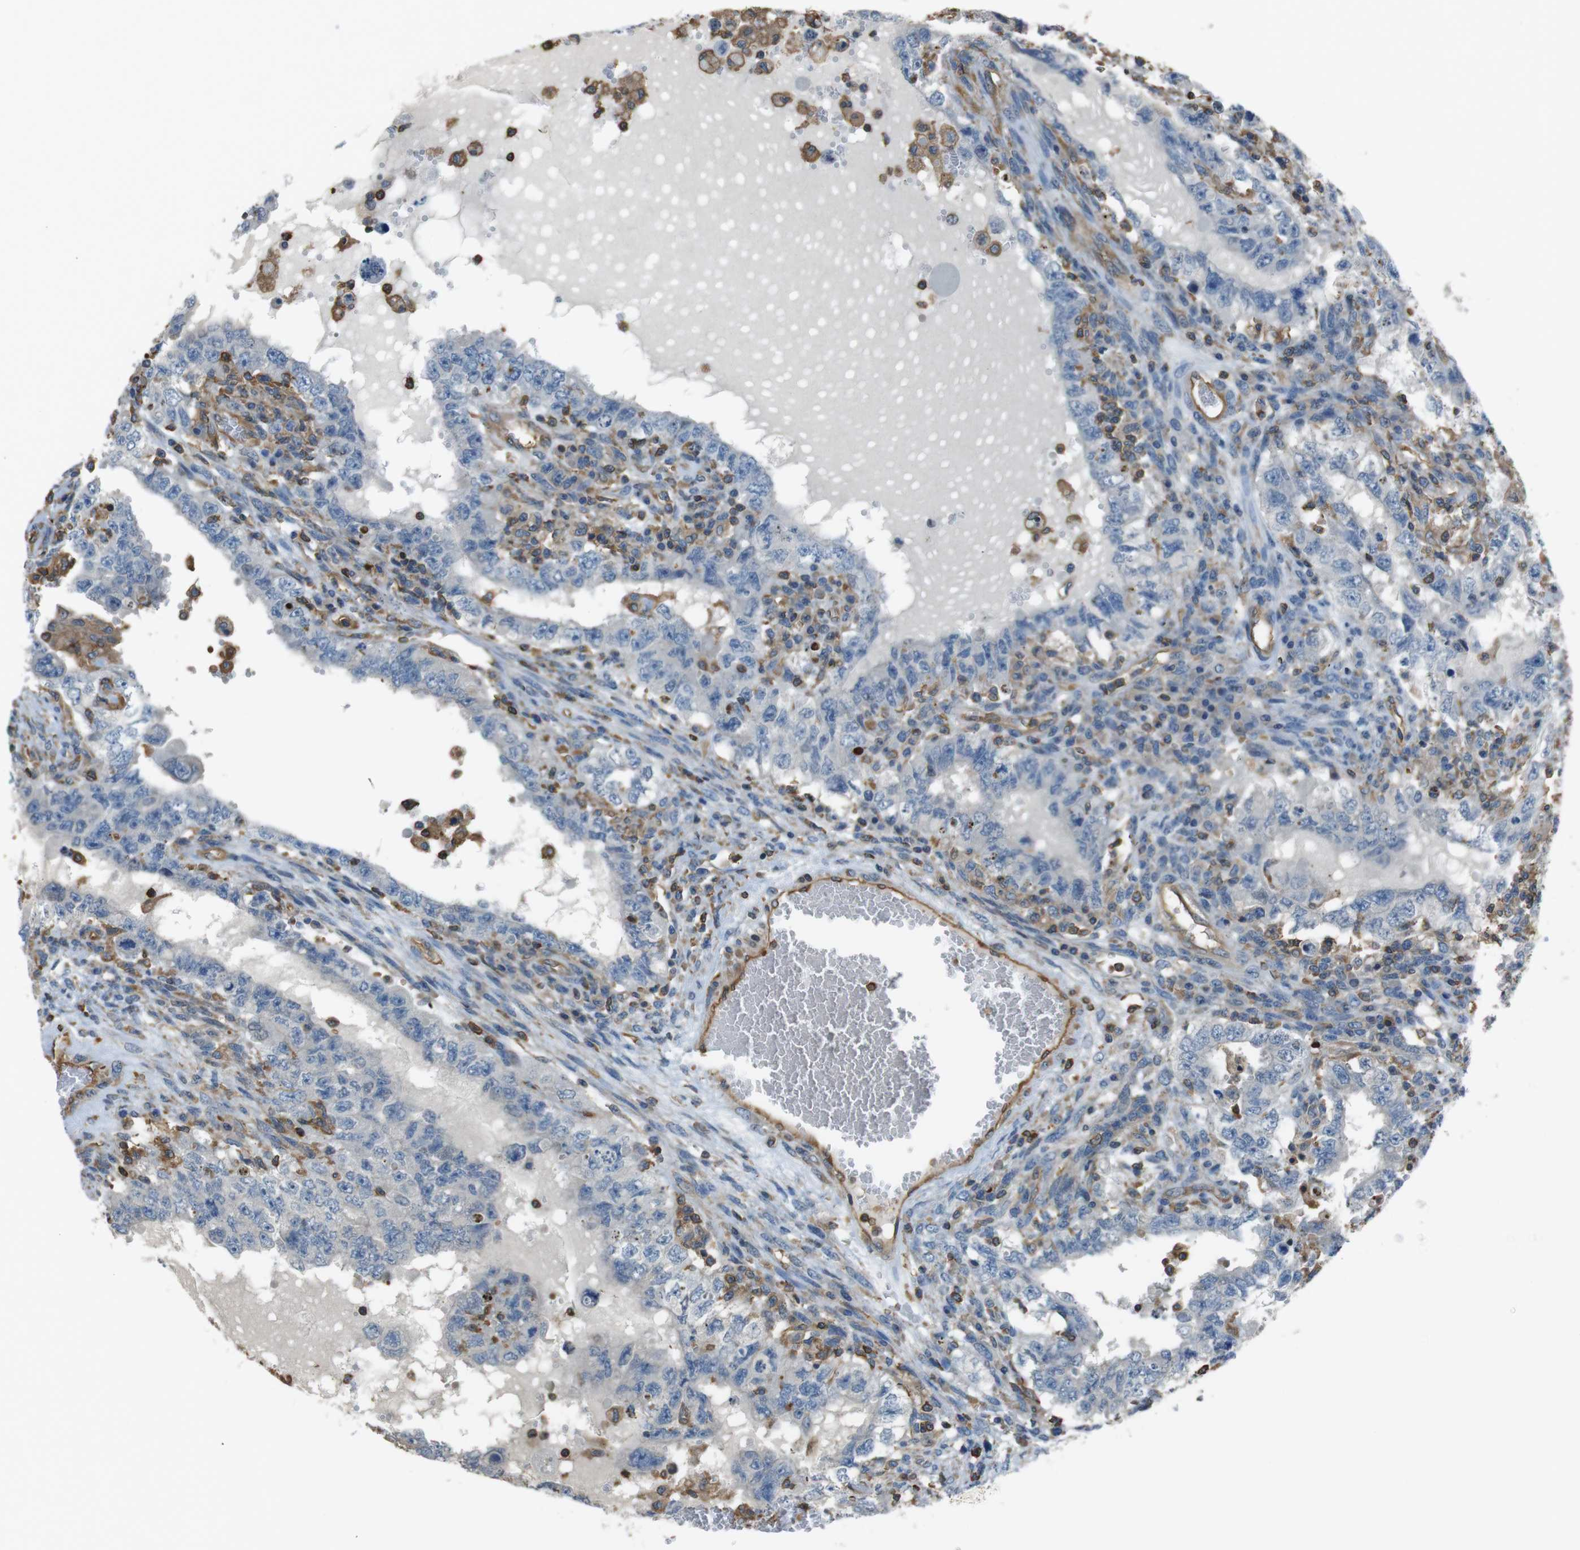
{"staining": {"intensity": "negative", "quantity": "none", "location": "none"}, "tissue": "testis cancer", "cell_type": "Tumor cells", "image_type": "cancer", "snomed": [{"axis": "morphology", "description": "Carcinoma, Embryonal, NOS"}, {"axis": "topography", "description": "Testis"}], "caption": "This image is of testis cancer (embryonal carcinoma) stained with immunohistochemistry to label a protein in brown with the nuclei are counter-stained blue. There is no positivity in tumor cells.", "gene": "FCAR", "patient": {"sex": "male", "age": 26}}